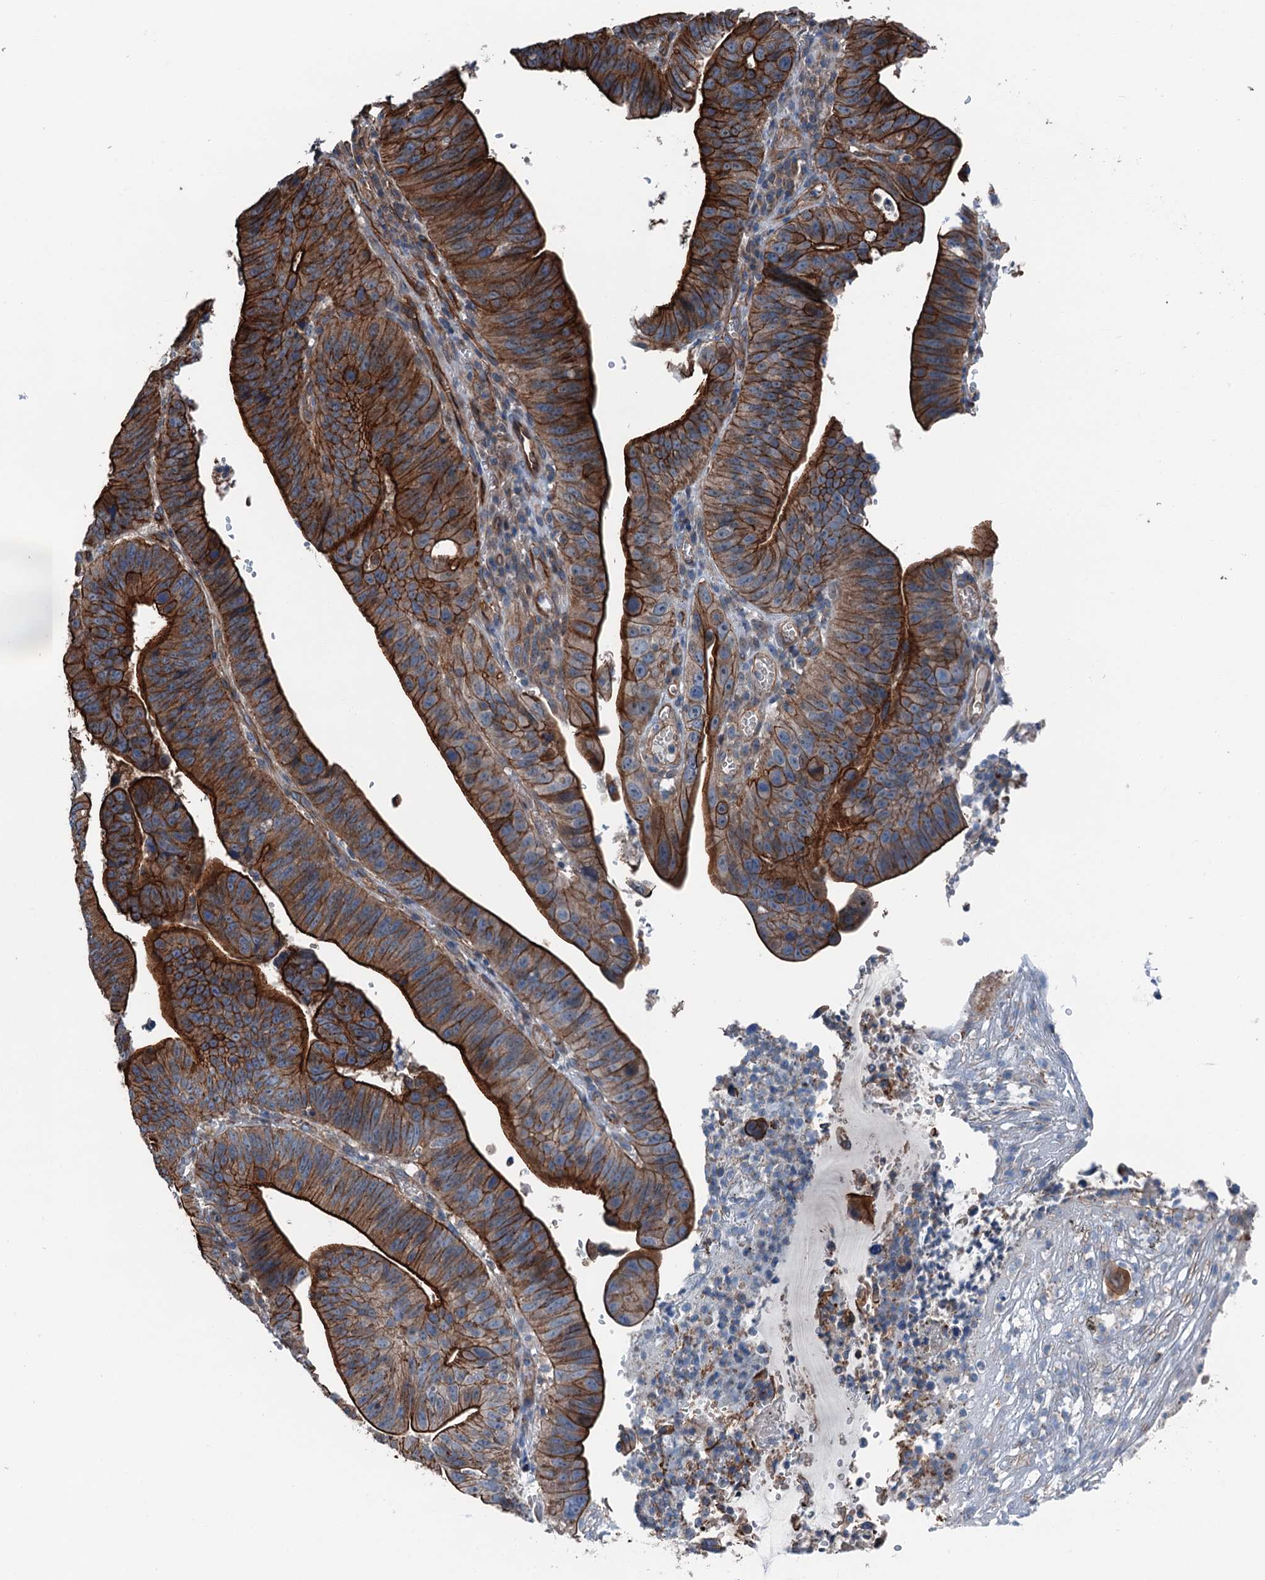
{"staining": {"intensity": "strong", "quantity": ">75%", "location": "cytoplasmic/membranous"}, "tissue": "stomach cancer", "cell_type": "Tumor cells", "image_type": "cancer", "snomed": [{"axis": "morphology", "description": "Adenocarcinoma, NOS"}, {"axis": "topography", "description": "Stomach"}], "caption": "Protein staining by IHC exhibits strong cytoplasmic/membranous expression in approximately >75% of tumor cells in stomach adenocarcinoma.", "gene": "NMRAL1", "patient": {"sex": "male", "age": 59}}